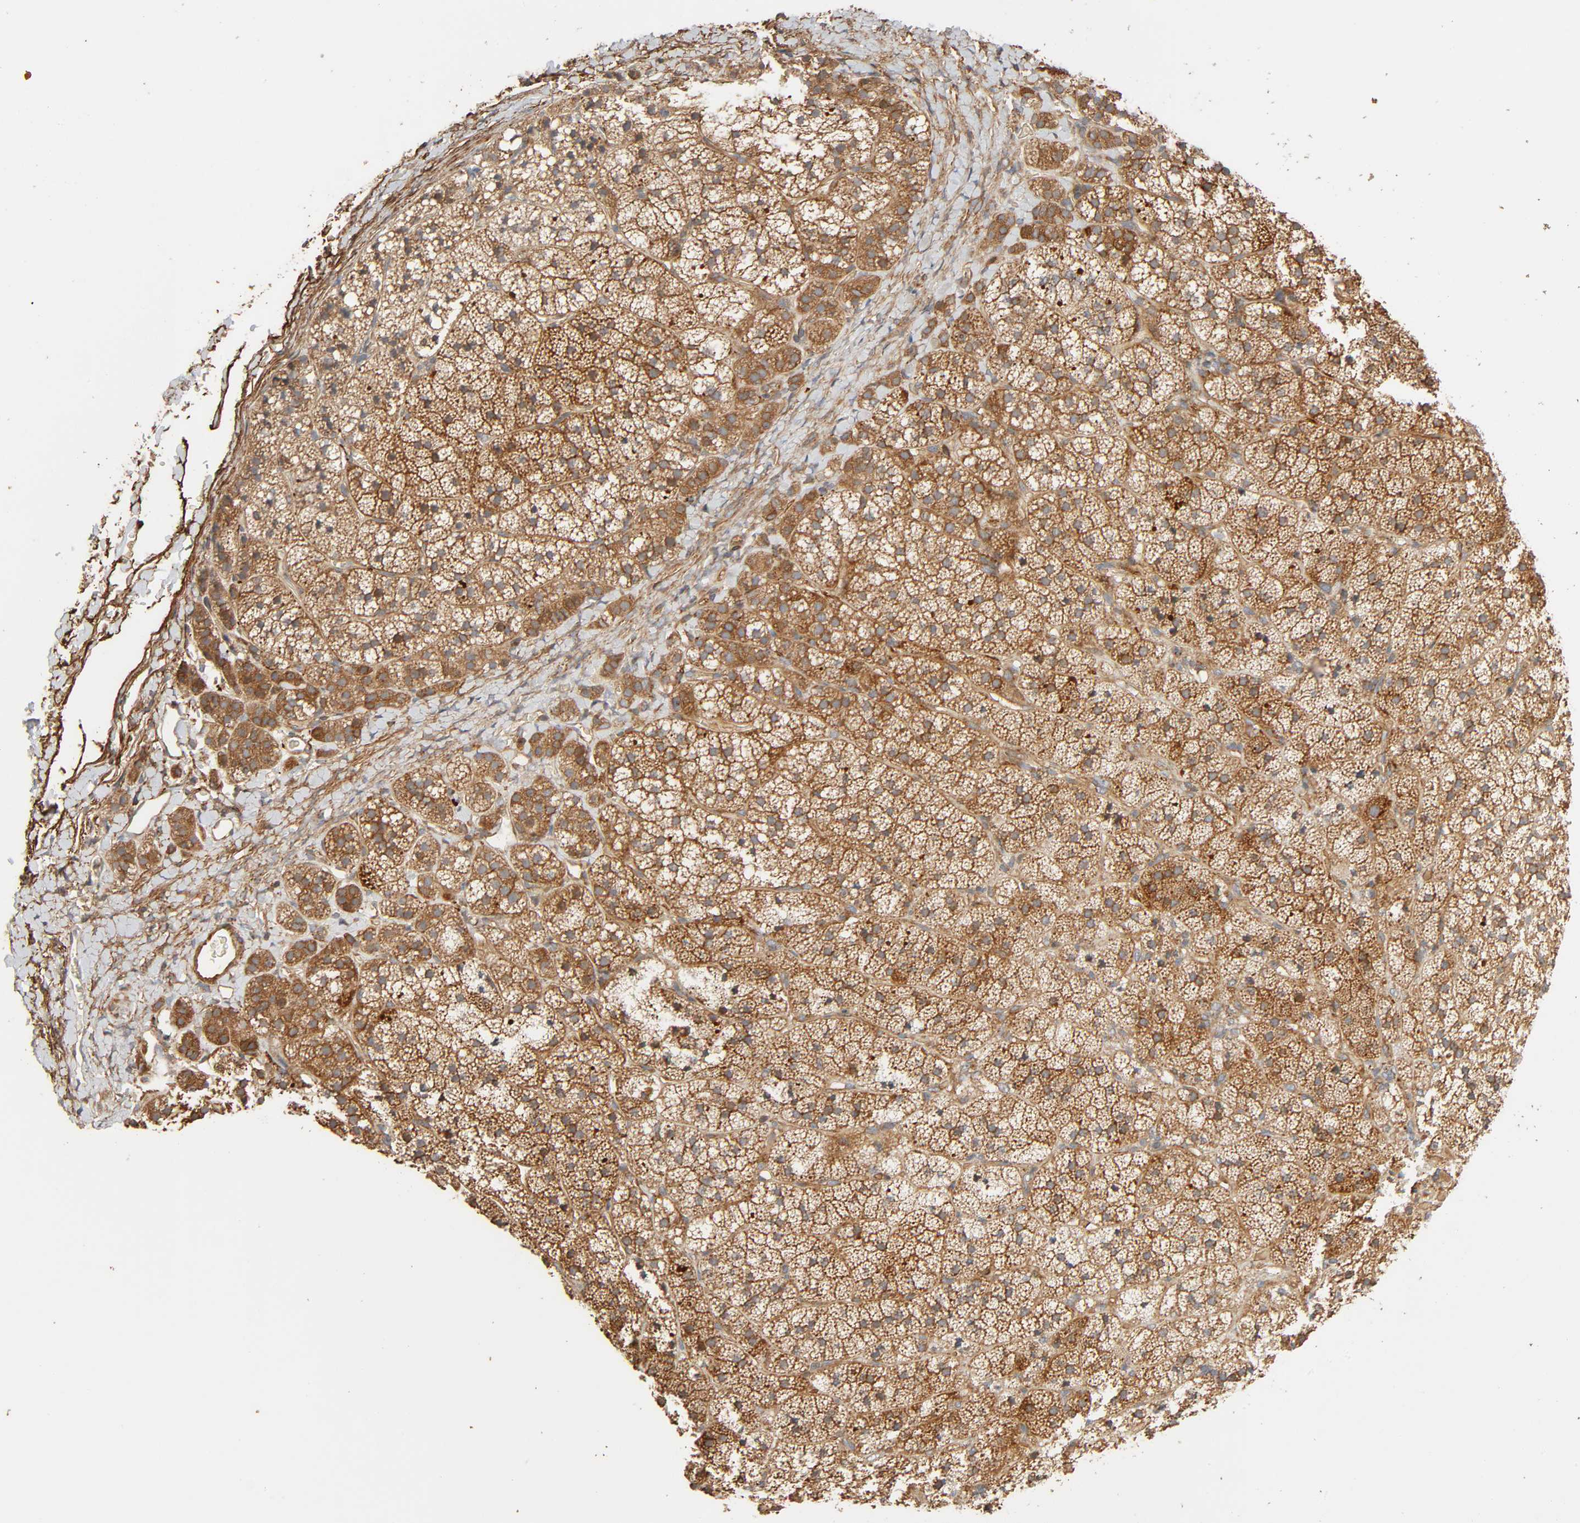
{"staining": {"intensity": "moderate", "quantity": "25%-75%", "location": "cytoplasmic/membranous"}, "tissue": "adrenal gland", "cell_type": "Glandular cells", "image_type": "normal", "snomed": [{"axis": "morphology", "description": "Normal tissue, NOS"}, {"axis": "topography", "description": "Adrenal gland"}], "caption": "Glandular cells show medium levels of moderate cytoplasmic/membranous positivity in approximately 25%-75% of cells in unremarkable human adrenal gland. The protein of interest is shown in brown color, while the nuclei are stained blue.", "gene": "SGSM1", "patient": {"sex": "female", "age": 44}}